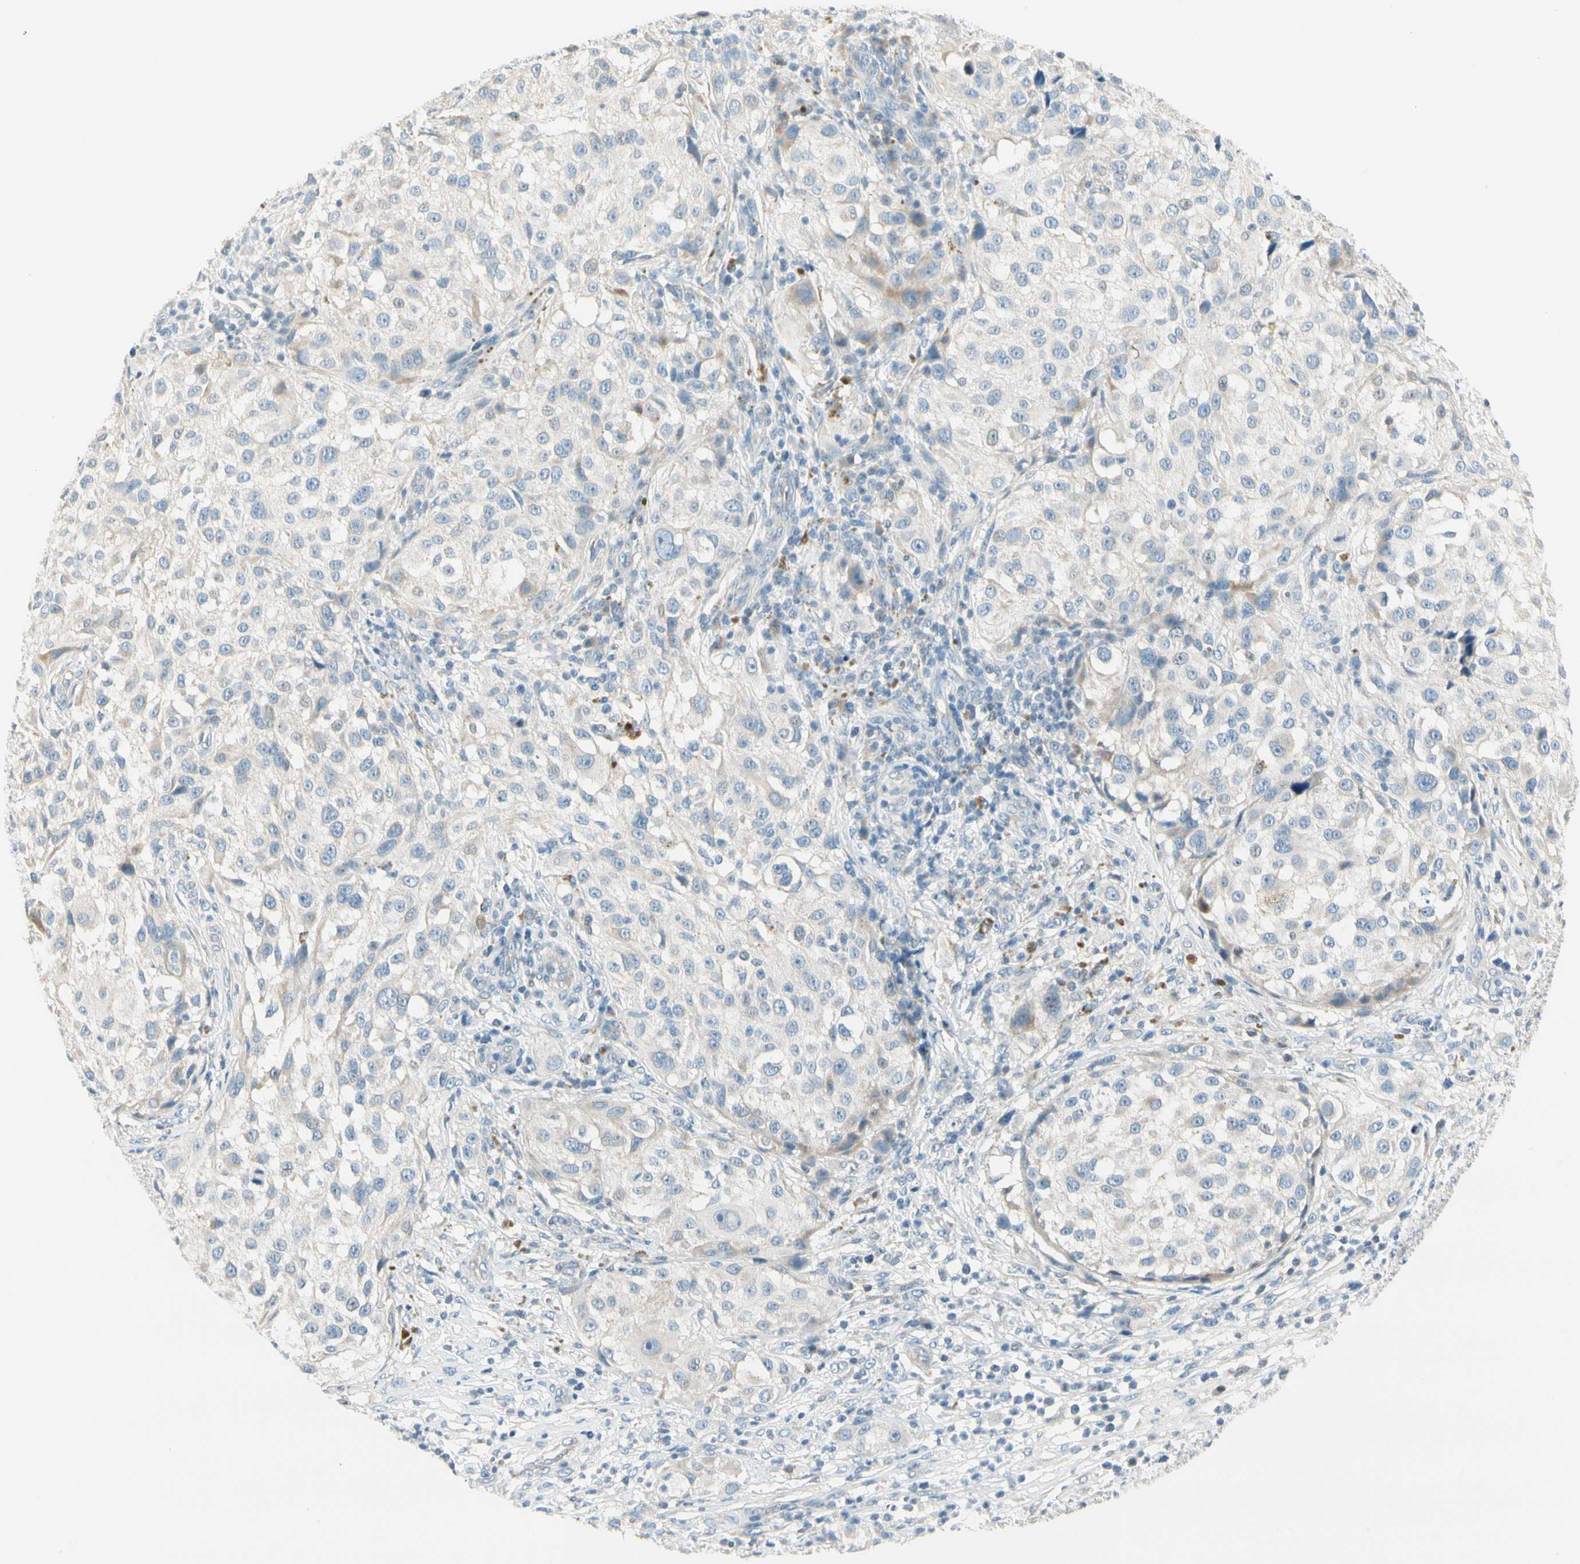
{"staining": {"intensity": "negative", "quantity": "none", "location": "none"}, "tissue": "melanoma", "cell_type": "Tumor cells", "image_type": "cancer", "snomed": [{"axis": "morphology", "description": "Necrosis, NOS"}, {"axis": "morphology", "description": "Malignant melanoma, NOS"}, {"axis": "topography", "description": "Skin"}], "caption": "Melanoma was stained to show a protein in brown. There is no significant expression in tumor cells.", "gene": "SLC6A15", "patient": {"sex": "female", "age": 87}}